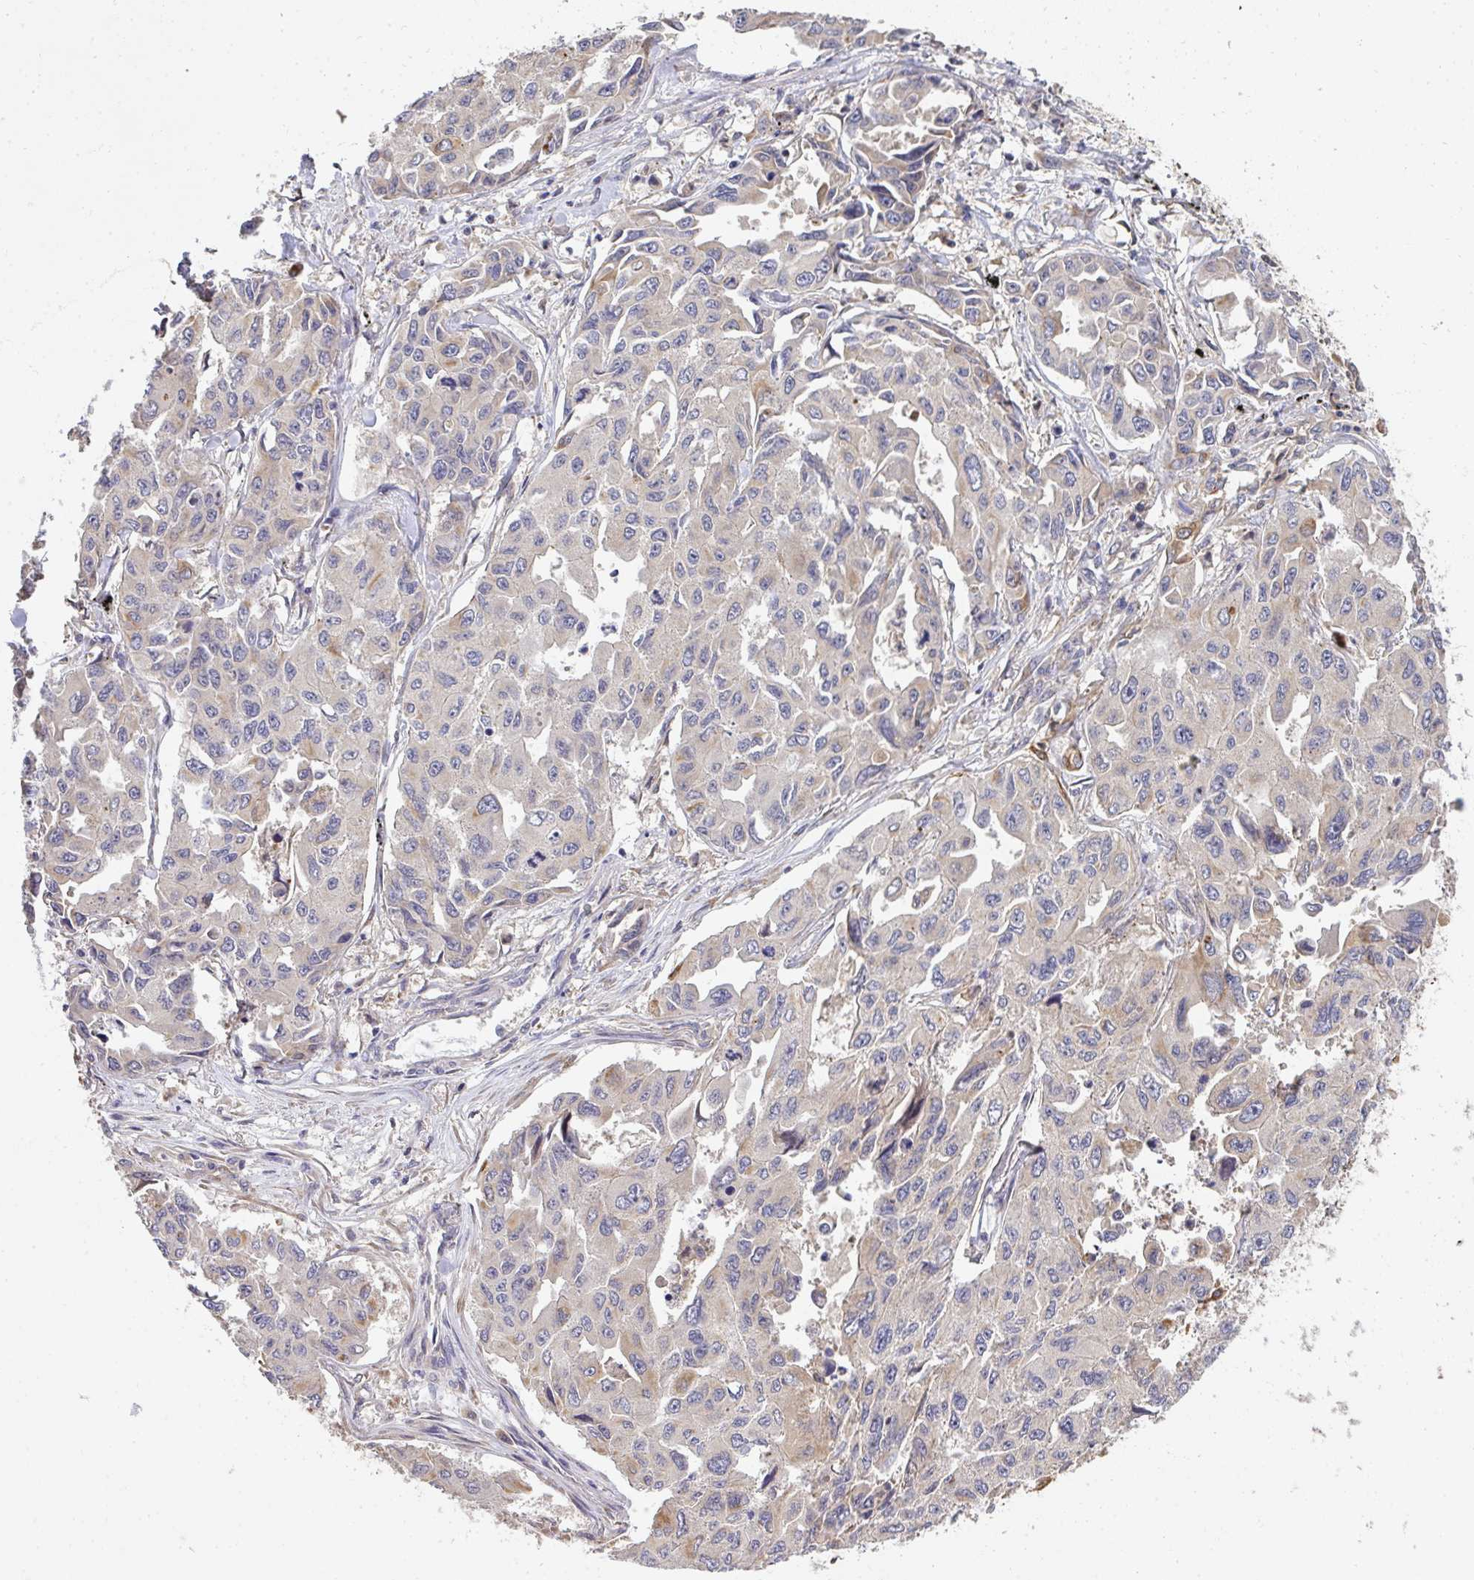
{"staining": {"intensity": "weak", "quantity": "25%-75%", "location": "cytoplasmic/membranous"}, "tissue": "lung cancer", "cell_type": "Tumor cells", "image_type": "cancer", "snomed": [{"axis": "morphology", "description": "Adenocarcinoma, NOS"}, {"axis": "topography", "description": "Lung"}], "caption": "About 25%-75% of tumor cells in adenocarcinoma (lung) exhibit weak cytoplasmic/membranous protein staining as visualized by brown immunohistochemical staining.", "gene": "EEF1AKMT1", "patient": {"sex": "male", "age": 64}}